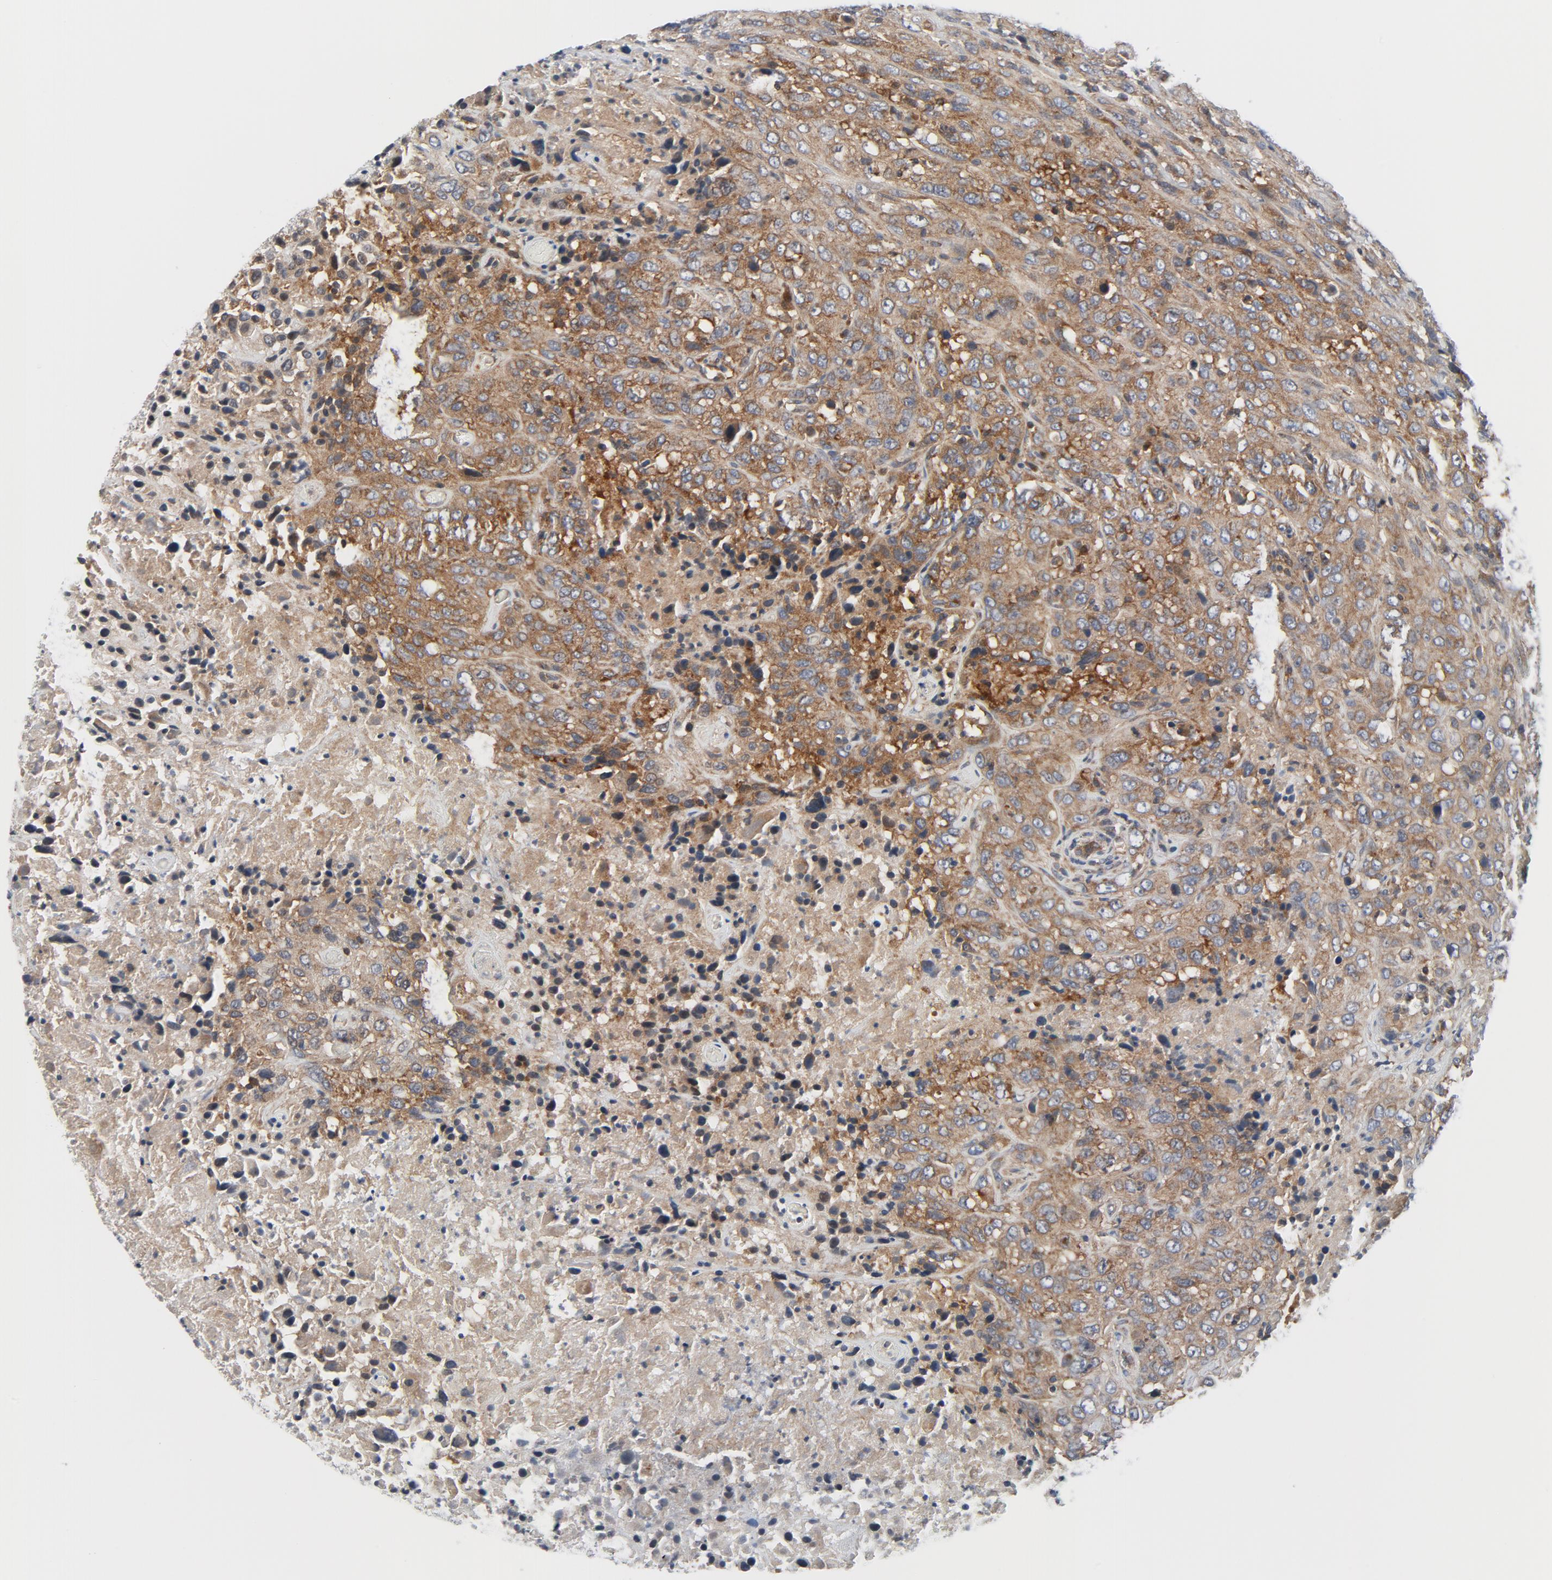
{"staining": {"intensity": "moderate", "quantity": ">75%", "location": "cytoplasmic/membranous"}, "tissue": "urothelial cancer", "cell_type": "Tumor cells", "image_type": "cancer", "snomed": [{"axis": "morphology", "description": "Urothelial carcinoma, High grade"}, {"axis": "topography", "description": "Urinary bladder"}], "caption": "High-magnification brightfield microscopy of urothelial cancer stained with DAB (3,3'-diaminobenzidine) (brown) and counterstained with hematoxylin (blue). tumor cells exhibit moderate cytoplasmic/membranous expression is present in approximately>75% of cells.", "gene": "TSG101", "patient": {"sex": "male", "age": 61}}